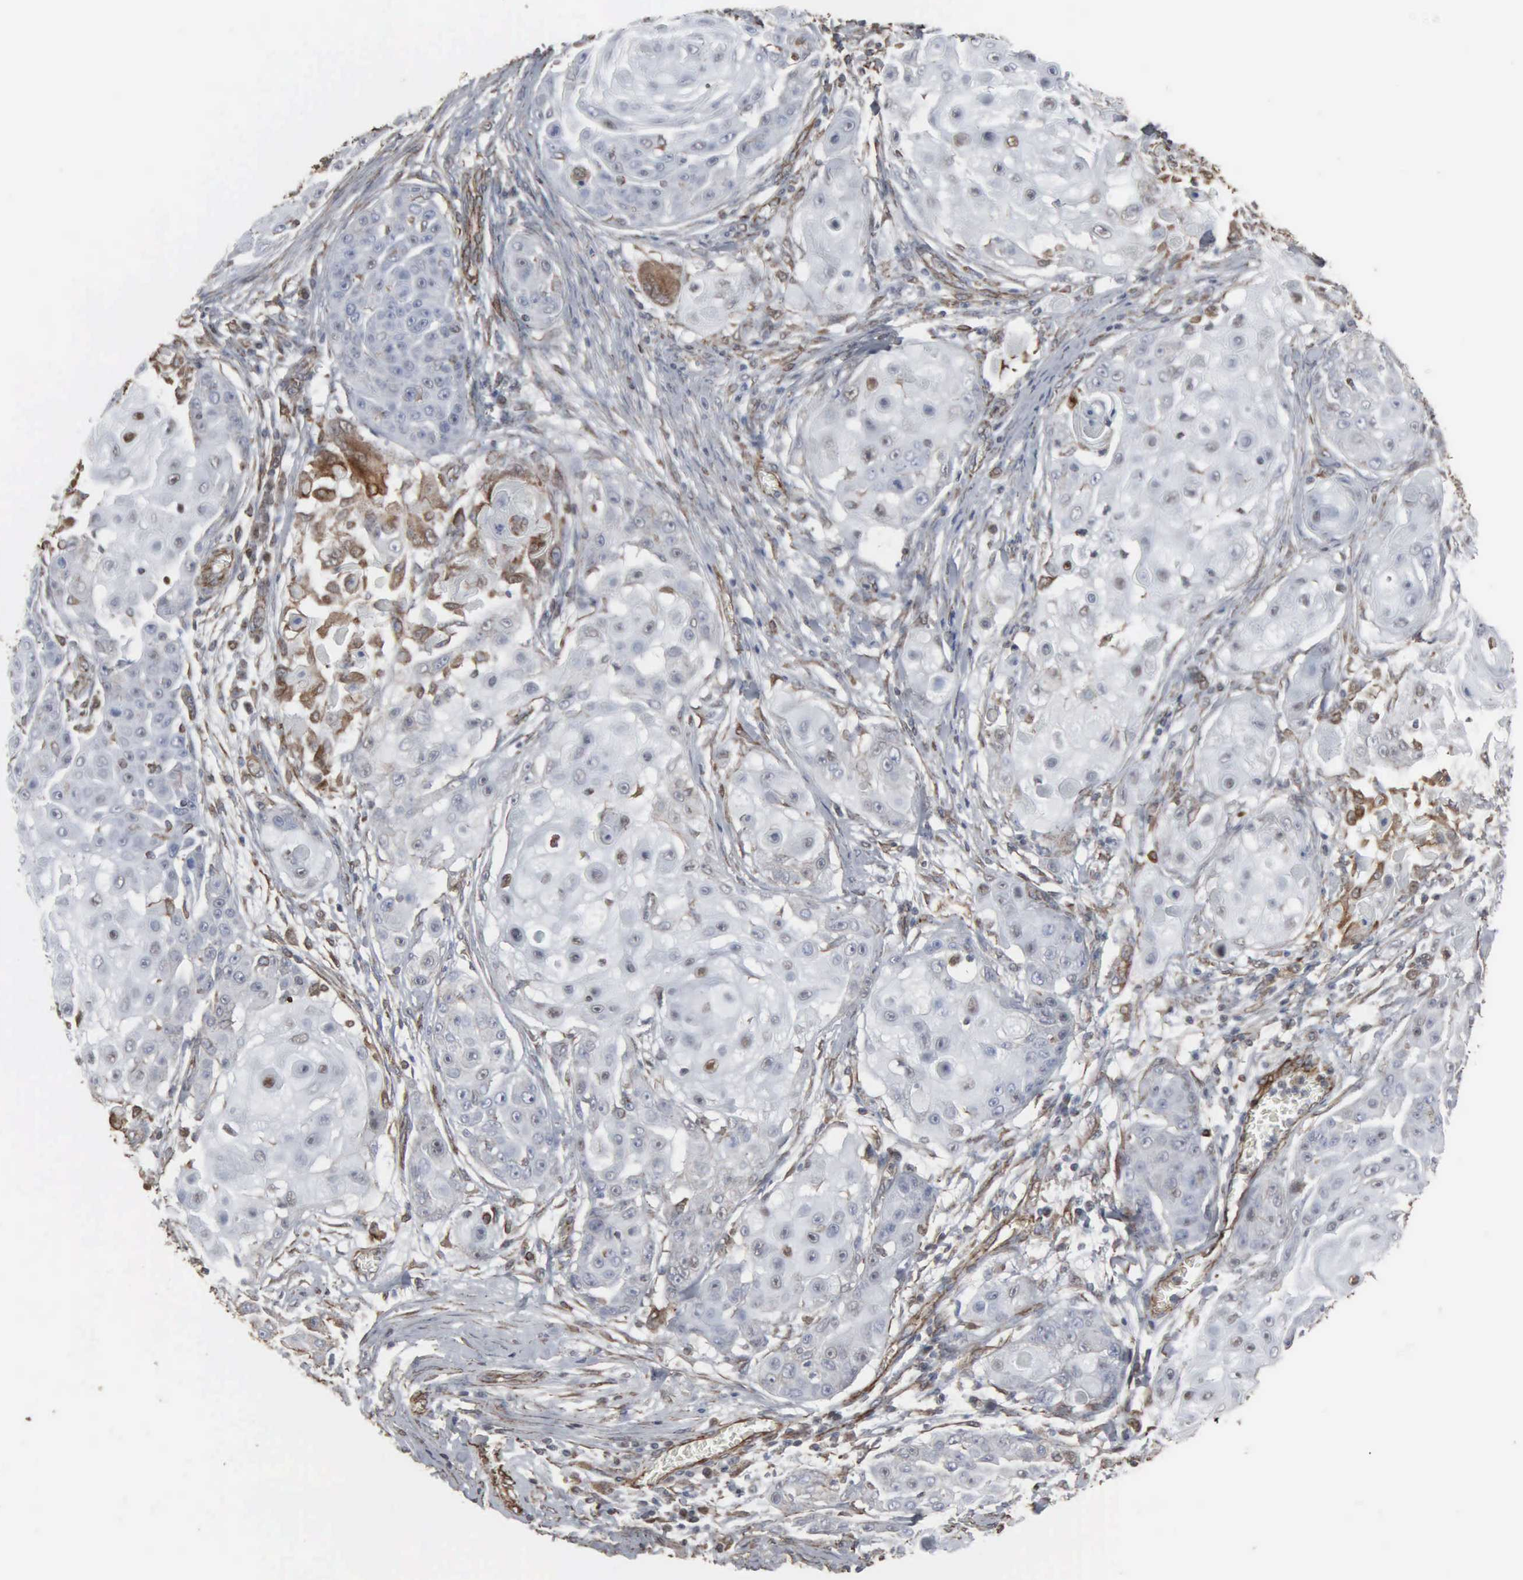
{"staining": {"intensity": "weak", "quantity": "<25%", "location": "nuclear"}, "tissue": "skin cancer", "cell_type": "Tumor cells", "image_type": "cancer", "snomed": [{"axis": "morphology", "description": "Squamous cell carcinoma, NOS"}, {"axis": "topography", "description": "Skin"}], "caption": "Tumor cells are negative for protein expression in human skin cancer. (Brightfield microscopy of DAB immunohistochemistry at high magnification).", "gene": "CCNE1", "patient": {"sex": "female", "age": 57}}